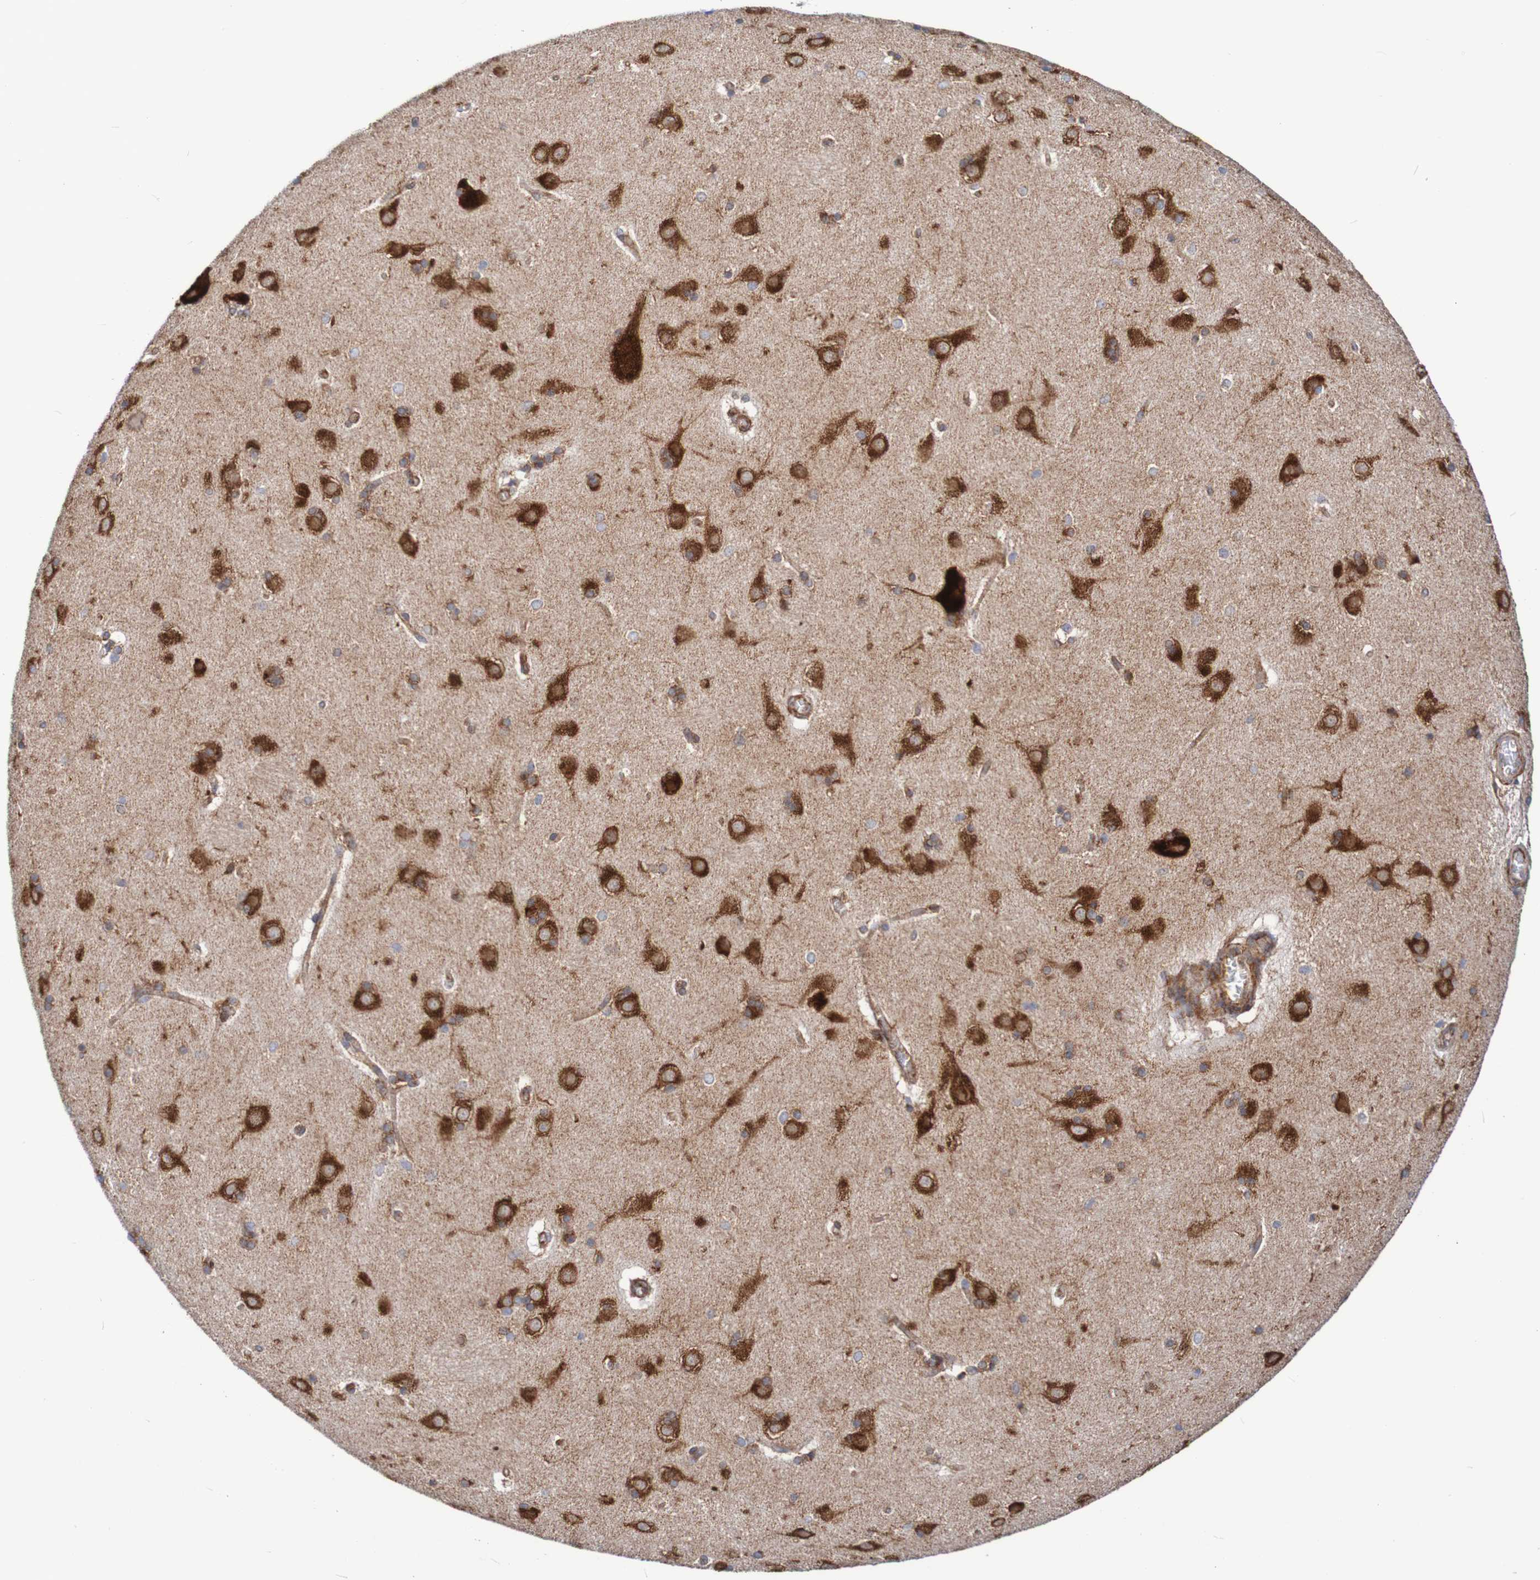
{"staining": {"intensity": "strong", "quantity": ">75%", "location": "cytoplasmic/membranous"}, "tissue": "caudate", "cell_type": "Glial cells", "image_type": "normal", "snomed": [{"axis": "morphology", "description": "Normal tissue, NOS"}, {"axis": "topography", "description": "Lateral ventricle wall"}], "caption": "Caudate stained with DAB (3,3'-diaminobenzidine) IHC reveals high levels of strong cytoplasmic/membranous expression in about >75% of glial cells.", "gene": "FXR2", "patient": {"sex": "female", "age": 19}}